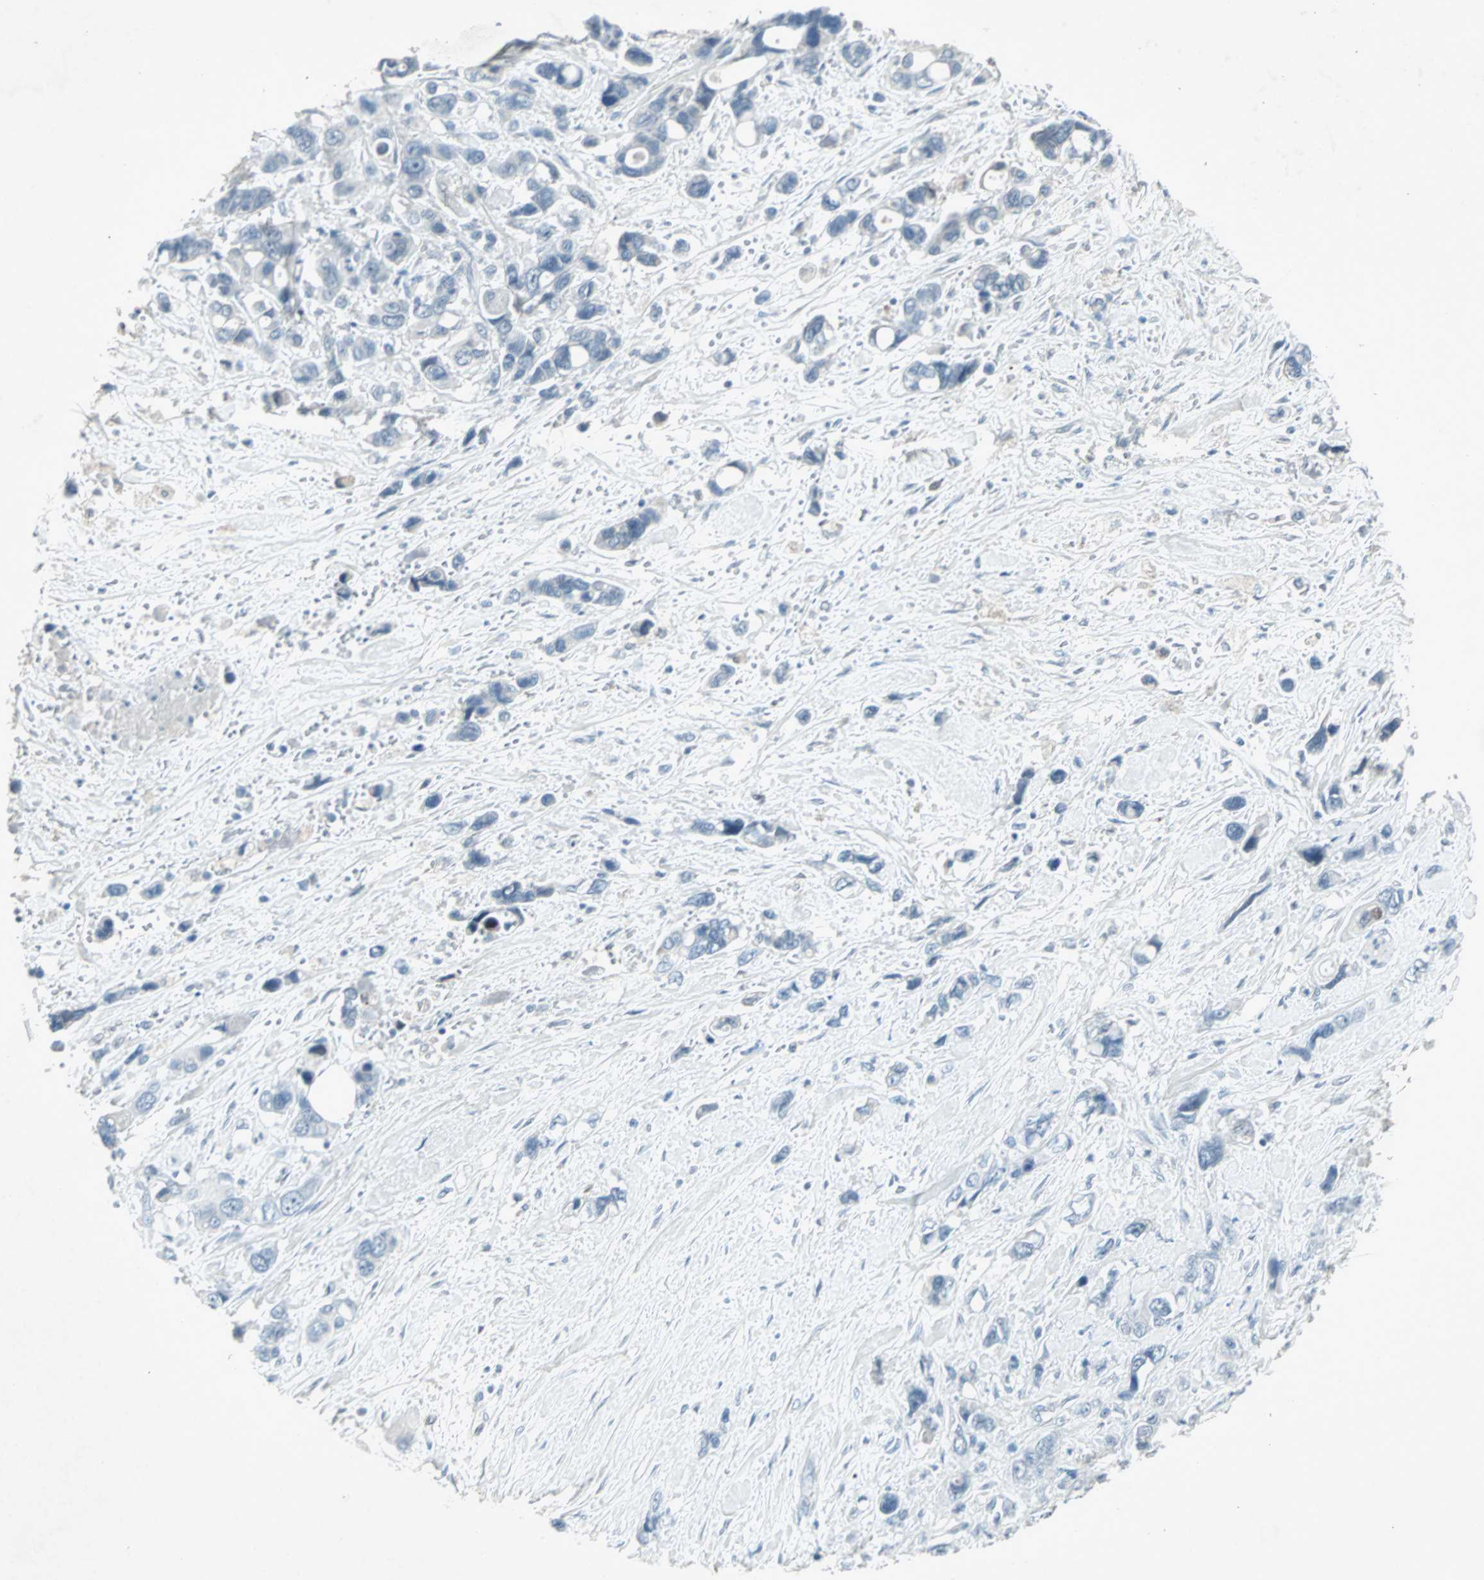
{"staining": {"intensity": "negative", "quantity": "none", "location": "none"}, "tissue": "pancreatic cancer", "cell_type": "Tumor cells", "image_type": "cancer", "snomed": [{"axis": "morphology", "description": "Adenocarcinoma, NOS"}, {"axis": "topography", "description": "Pancreas"}], "caption": "DAB immunohistochemical staining of human adenocarcinoma (pancreatic) shows no significant staining in tumor cells.", "gene": "LANCL3", "patient": {"sex": "male", "age": 46}}